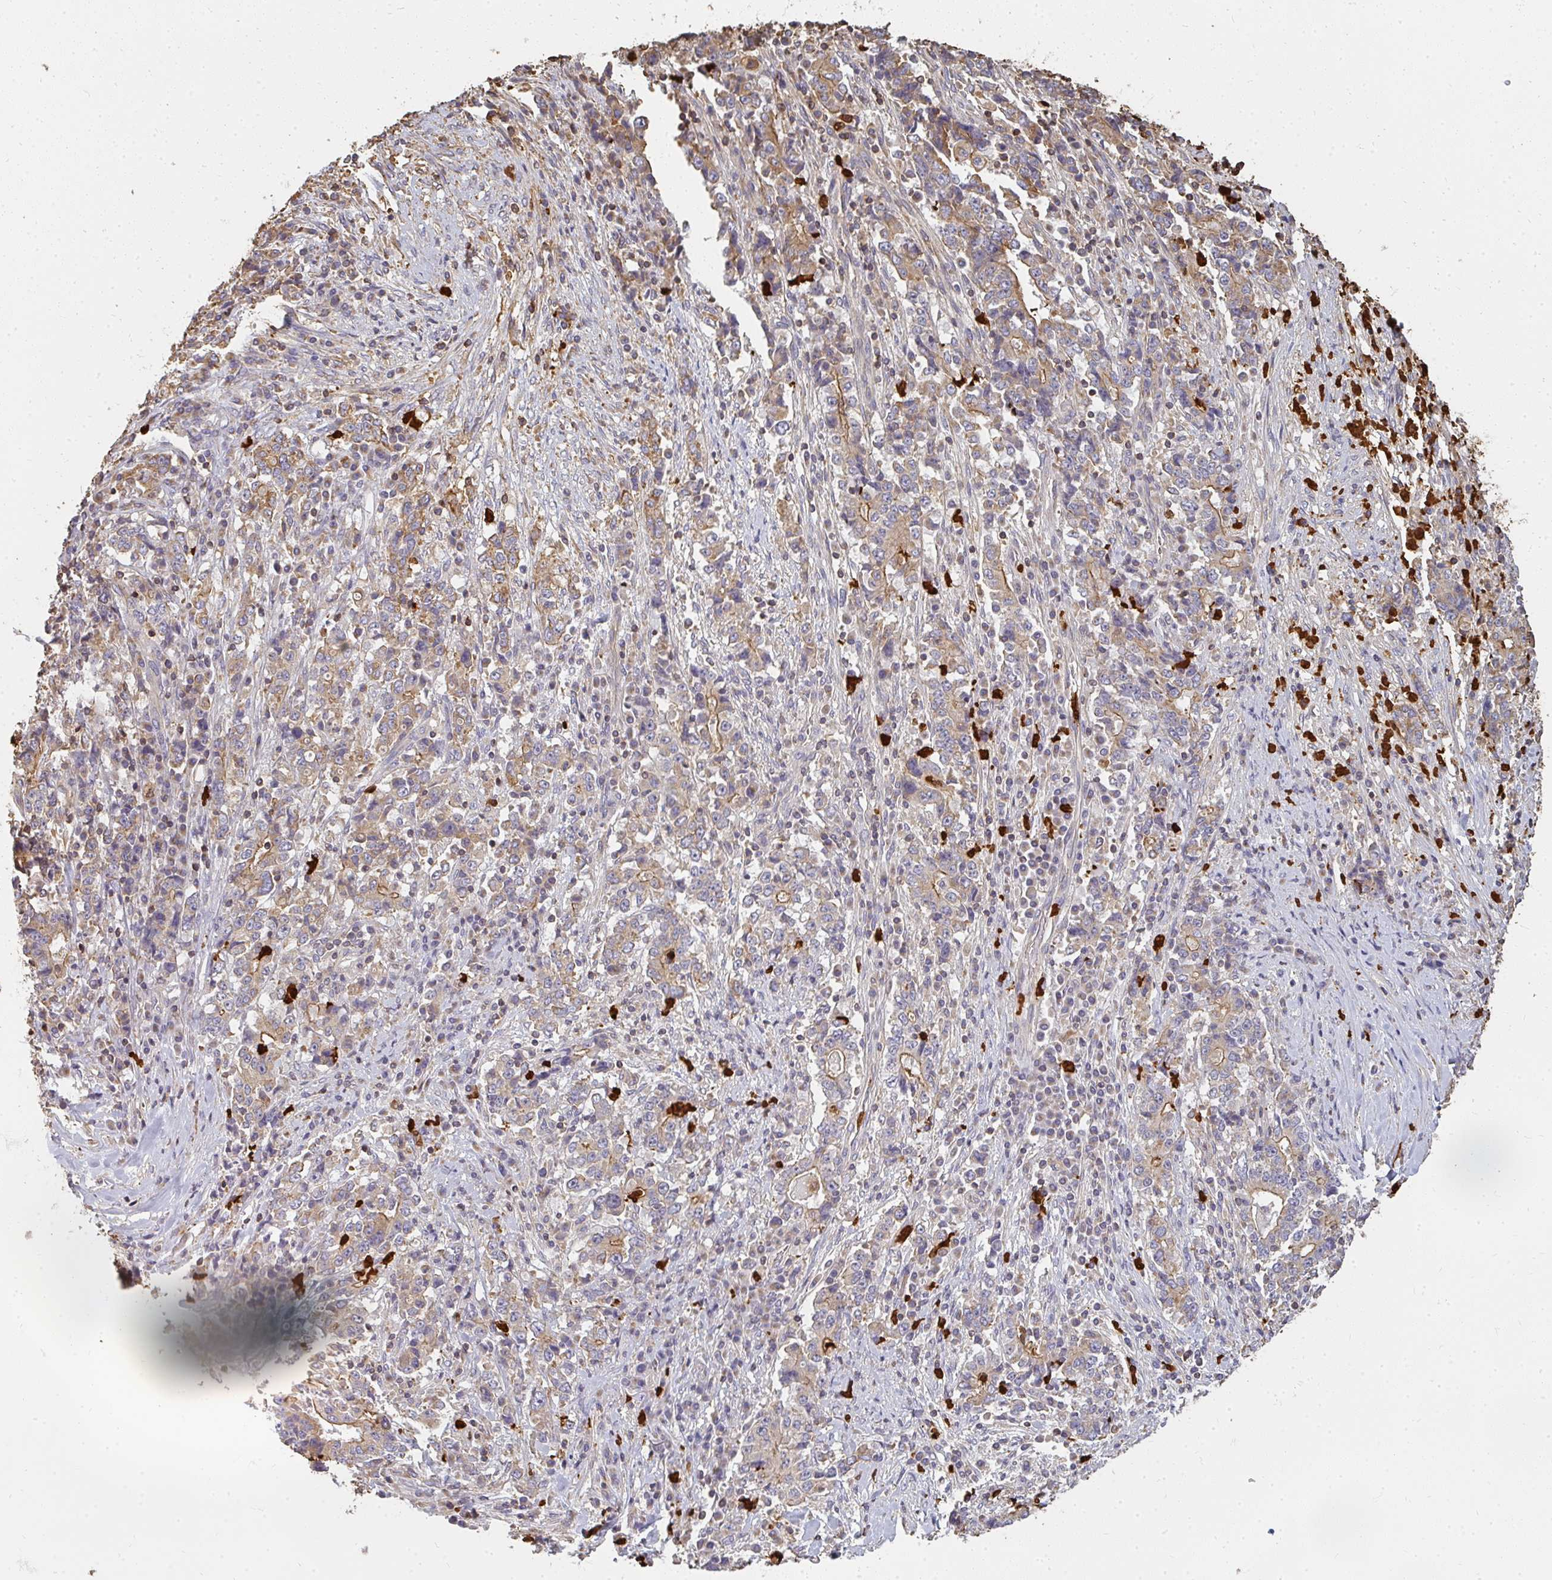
{"staining": {"intensity": "moderate", "quantity": "25%-75%", "location": "cytoplasmic/membranous"}, "tissue": "stomach cancer", "cell_type": "Tumor cells", "image_type": "cancer", "snomed": [{"axis": "morphology", "description": "Normal tissue, NOS"}, {"axis": "morphology", "description": "Adenocarcinoma, NOS"}, {"axis": "topography", "description": "Stomach, upper"}, {"axis": "topography", "description": "Stomach"}], "caption": "Immunohistochemistry (IHC) histopathology image of human stomach adenocarcinoma stained for a protein (brown), which exhibits medium levels of moderate cytoplasmic/membranous positivity in approximately 25%-75% of tumor cells.", "gene": "CNTRL", "patient": {"sex": "male", "age": 59}}